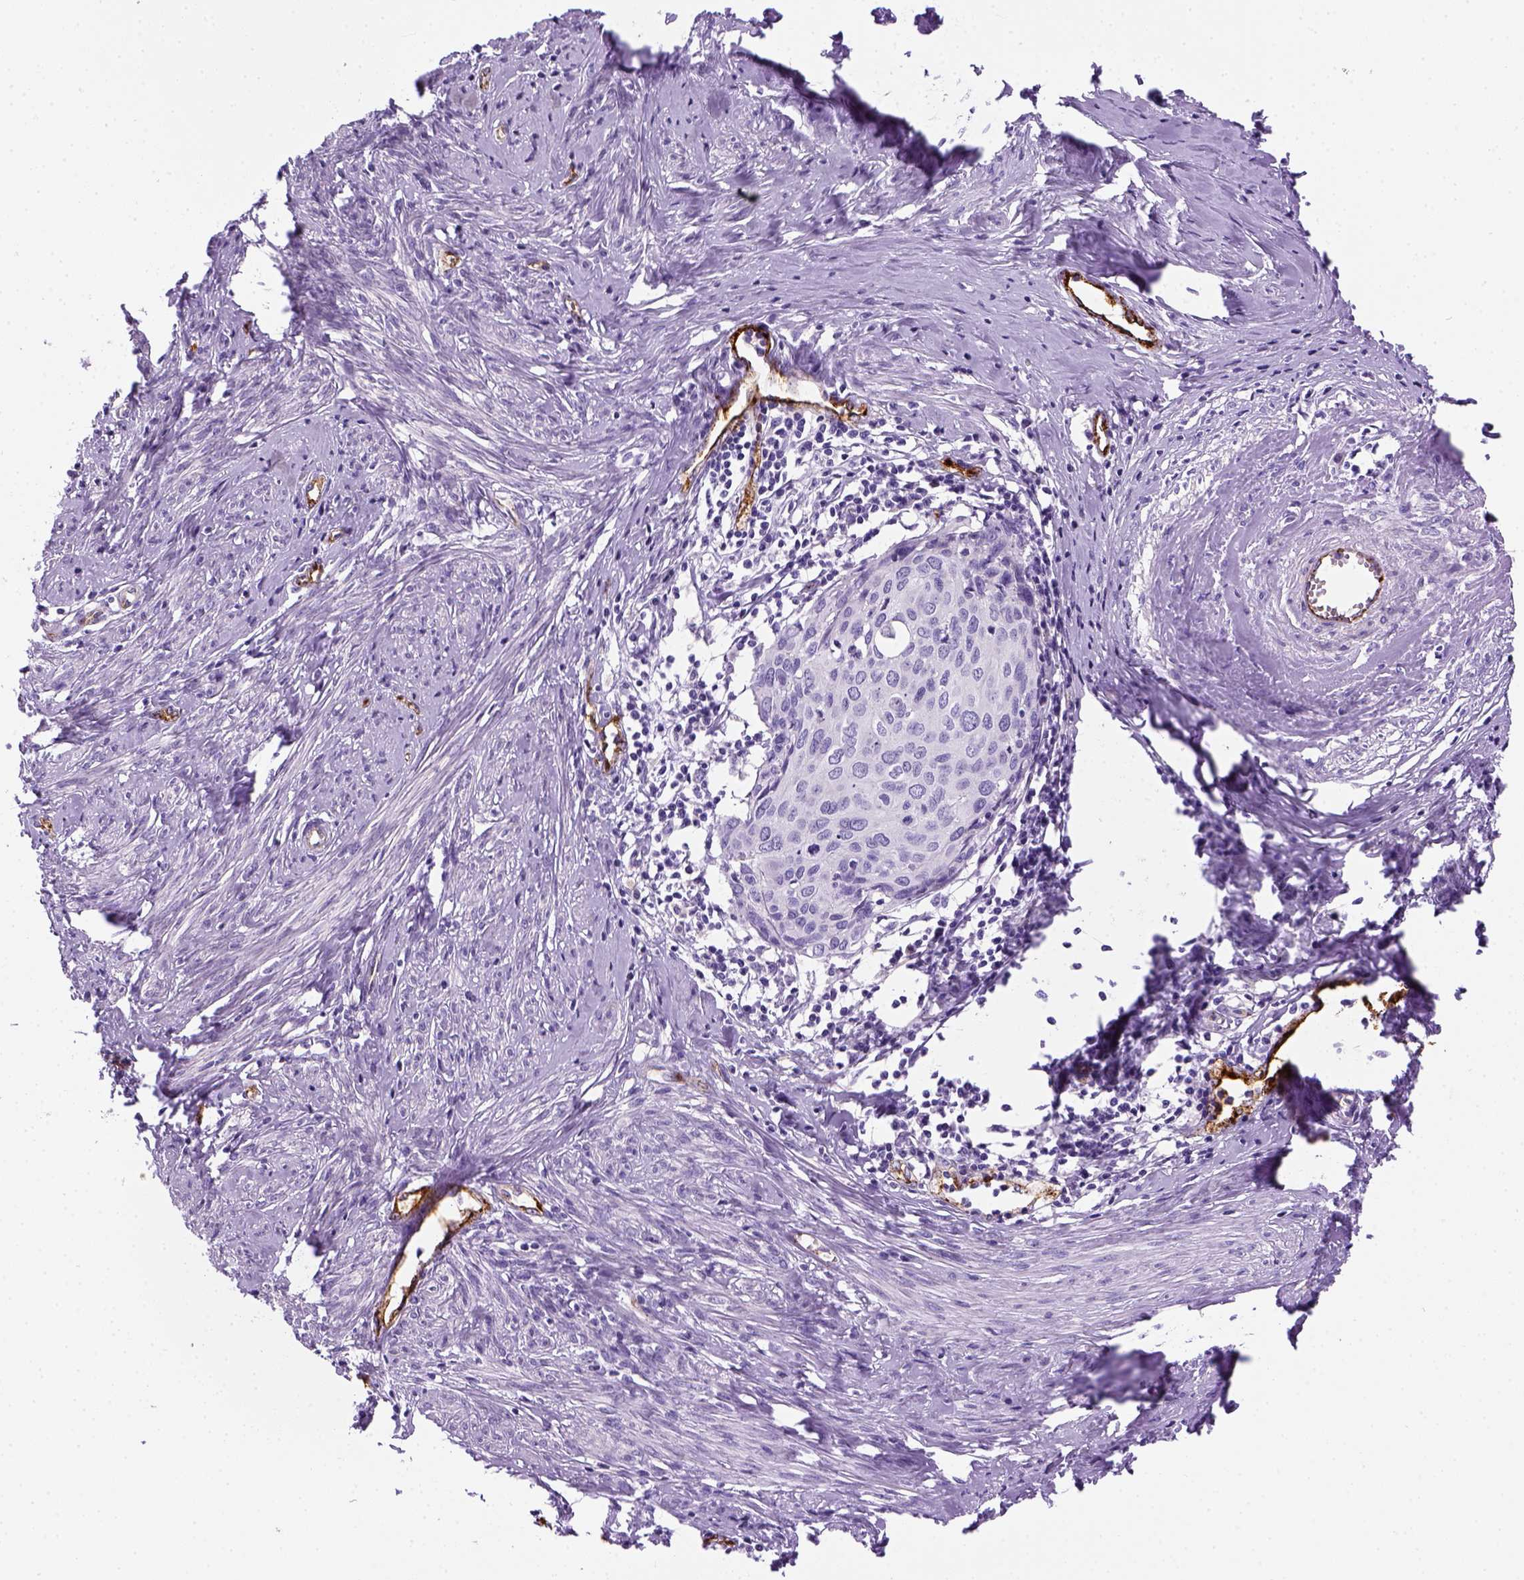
{"staining": {"intensity": "negative", "quantity": "none", "location": "none"}, "tissue": "cervical cancer", "cell_type": "Tumor cells", "image_type": "cancer", "snomed": [{"axis": "morphology", "description": "Squamous cell carcinoma, NOS"}, {"axis": "topography", "description": "Cervix"}], "caption": "The image exhibits no staining of tumor cells in cervical cancer. (DAB (3,3'-diaminobenzidine) immunohistochemistry, high magnification).", "gene": "VWF", "patient": {"sex": "female", "age": 62}}